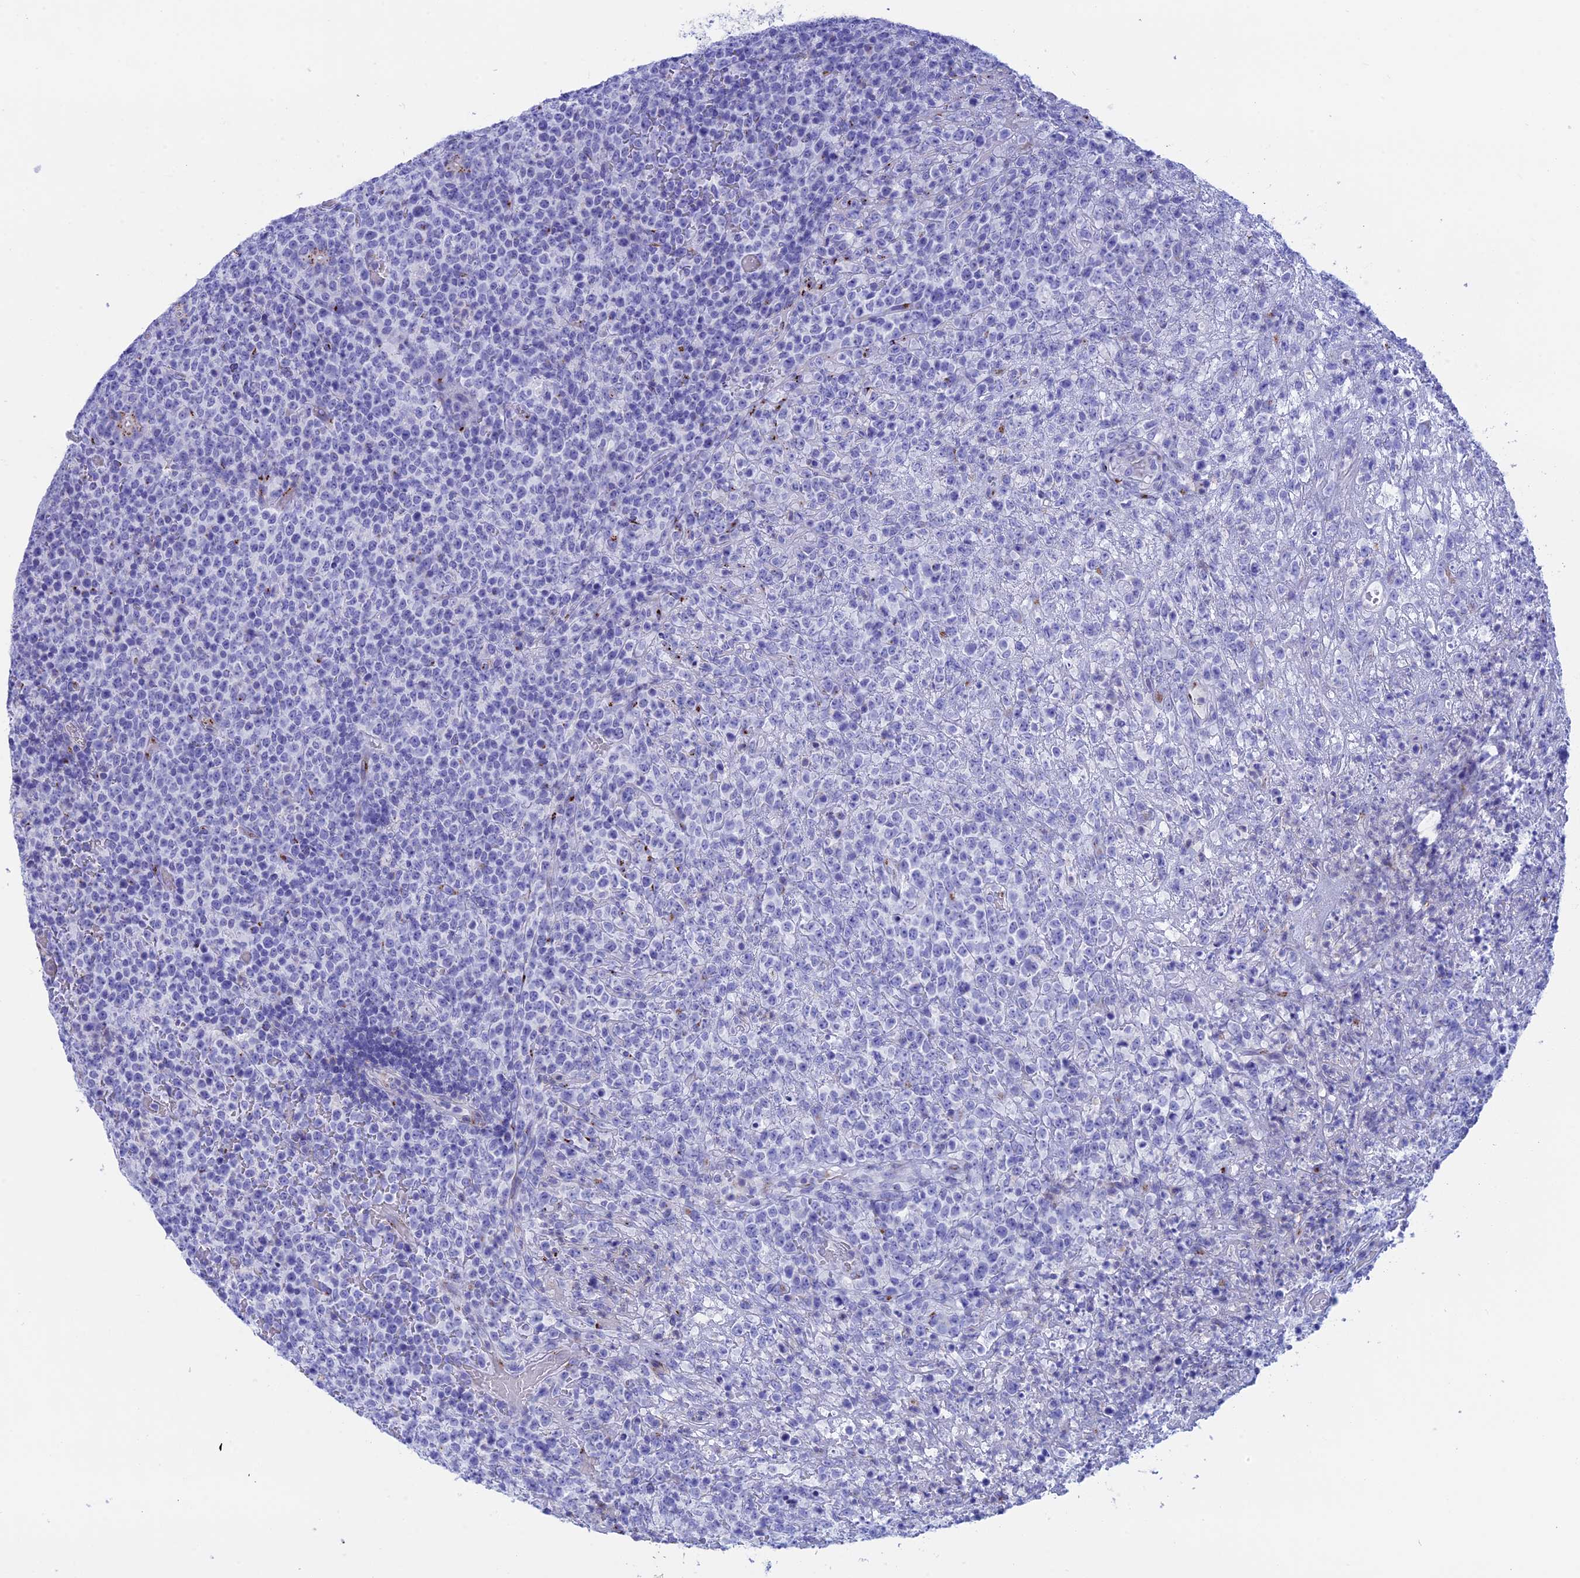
{"staining": {"intensity": "negative", "quantity": "none", "location": "none"}, "tissue": "lymphoma", "cell_type": "Tumor cells", "image_type": "cancer", "snomed": [{"axis": "morphology", "description": "Malignant lymphoma, non-Hodgkin's type, High grade"}, {"axis": "topography", "description": "Colon"}], "caption": "This is an IHC histopathology image of human high-grade malignant lymphoma, non-Hodgkin's type. There is no positivity in tumor cells.", "gene": "ERICH4", "patient": {"sex": "female", "age": 53}}